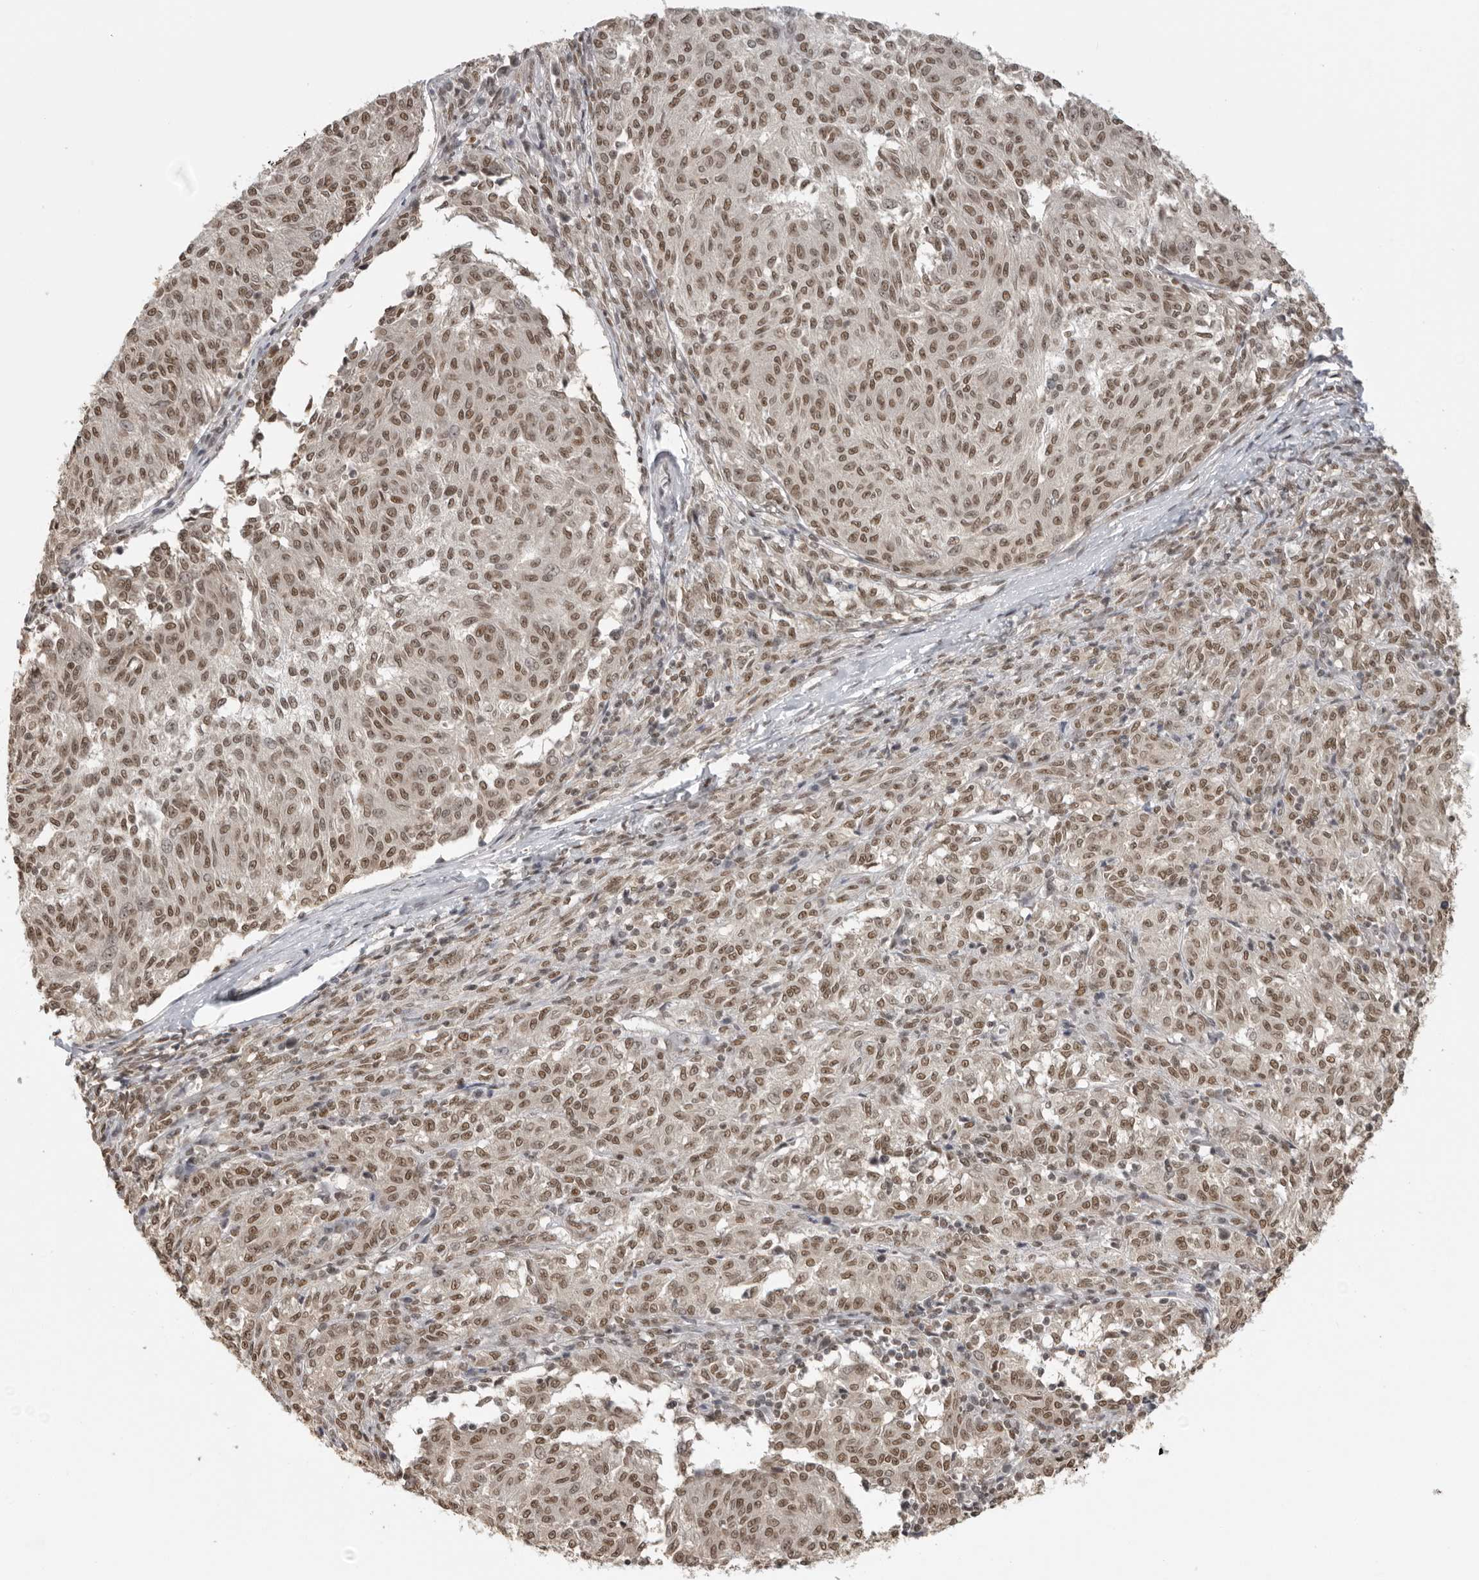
{"staining": {"intensity": "moderate", "quantity": ">75%", "location": "nuclear"}, "tissue": "melanoma", "cell_type": "Tumor cells", "image_type": "cancer", "snomed": [{"axis": "morphology", "description": "Malignant melanoma, NOS"}, {"axis": "topography", "description": "Skin"}], "caption": "This micrograph displays immunohistochemistry staining of human malignant melanoma, with medium moderate nuclear positivity in about >75% of tumor cells.", "gene": "RPA2", "patient": {"sex": "female", "age": 72}}